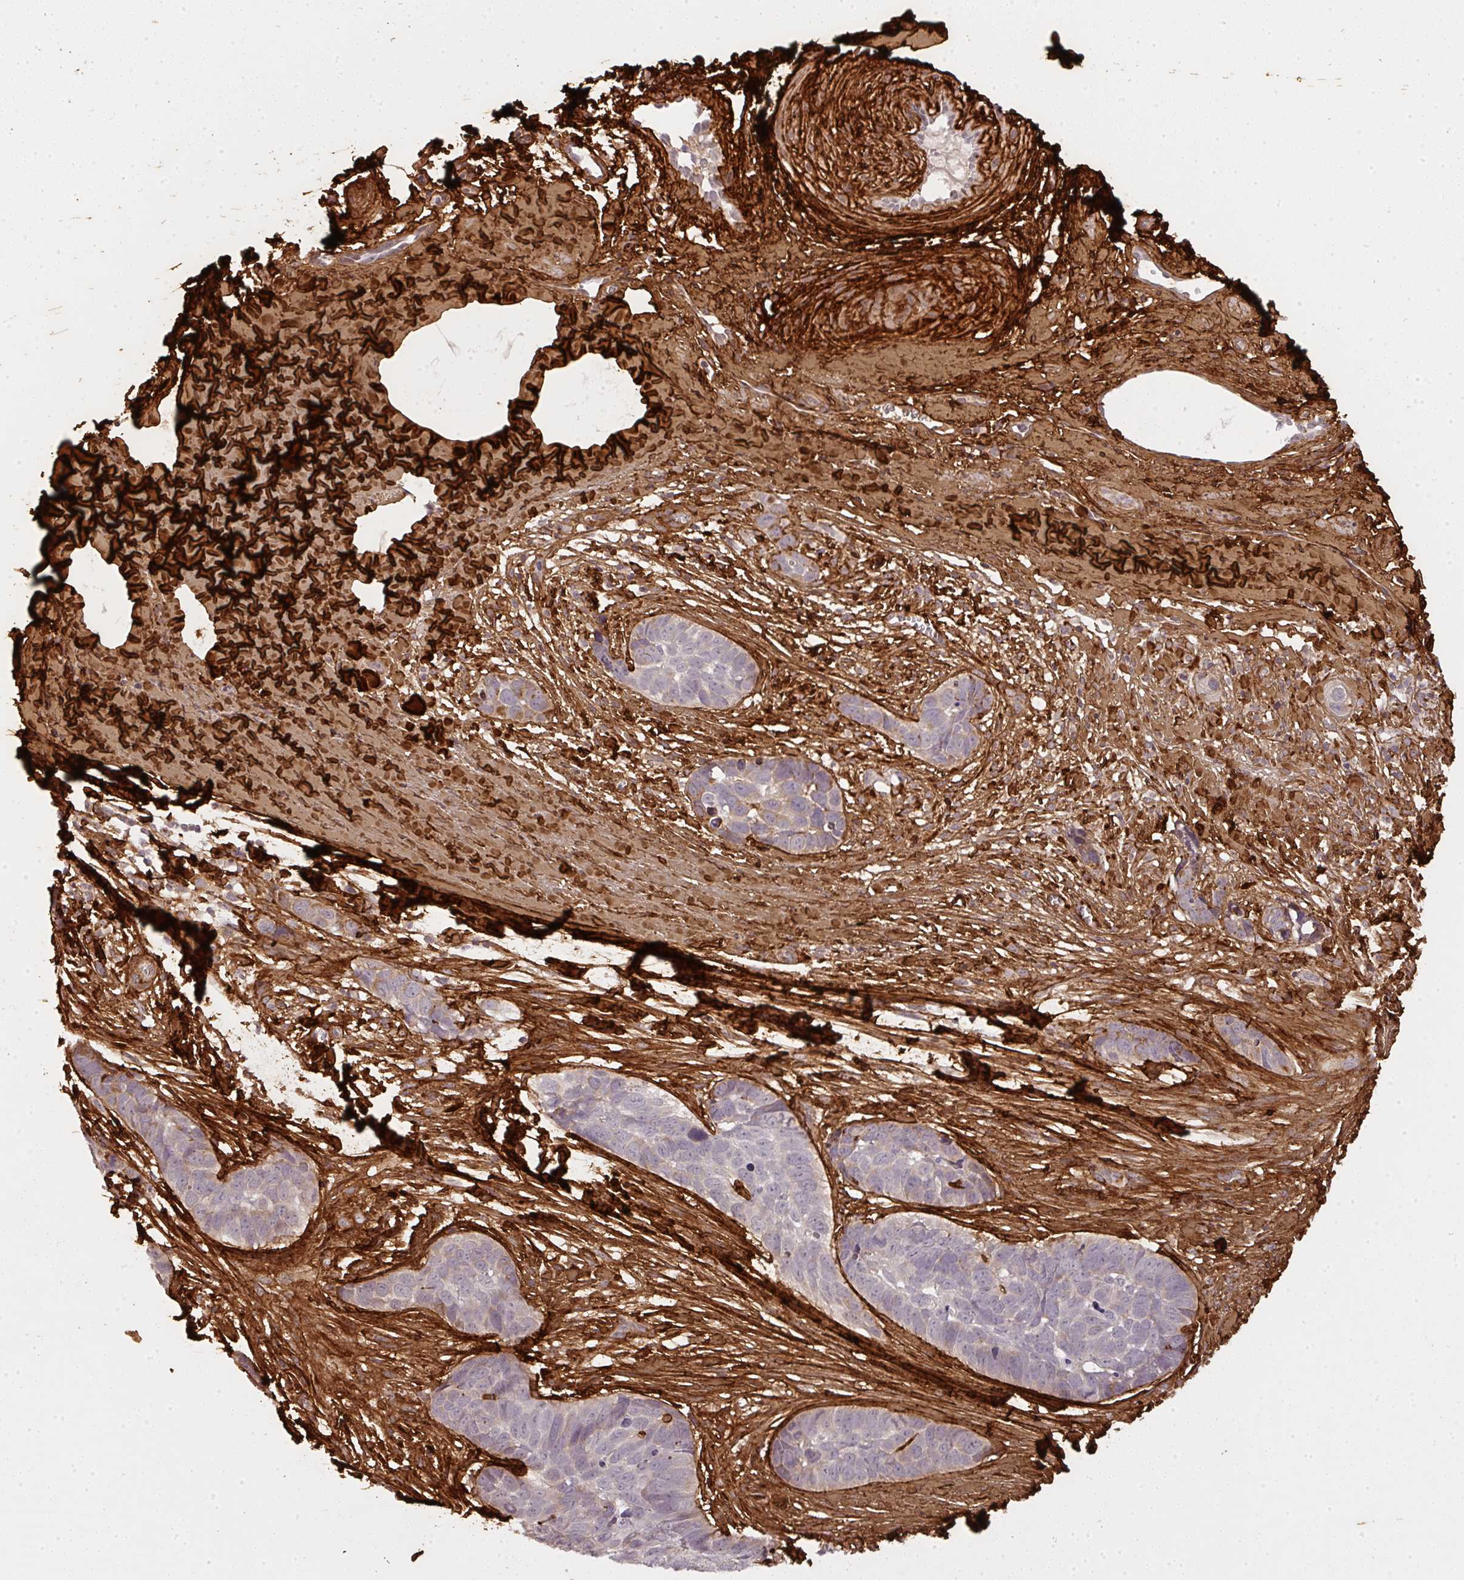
{"staining": {"intensity": "negative", "quantity": "none", "location": "none"}, "tissue": "skin cancer", "cell_type": "Tumor cells", "image_type": "cancer", "snomed": [{"axis": "morphology", "description": "Basal cell carcinoma"}, {"axis": "topography", "description": "Skin"}], "caption": "There is no significant expression in tumor cells of skin cancer (basal cell carcinoma).", "gene": "COL3A1", "patient": {"sex": "female", "age": 82}}